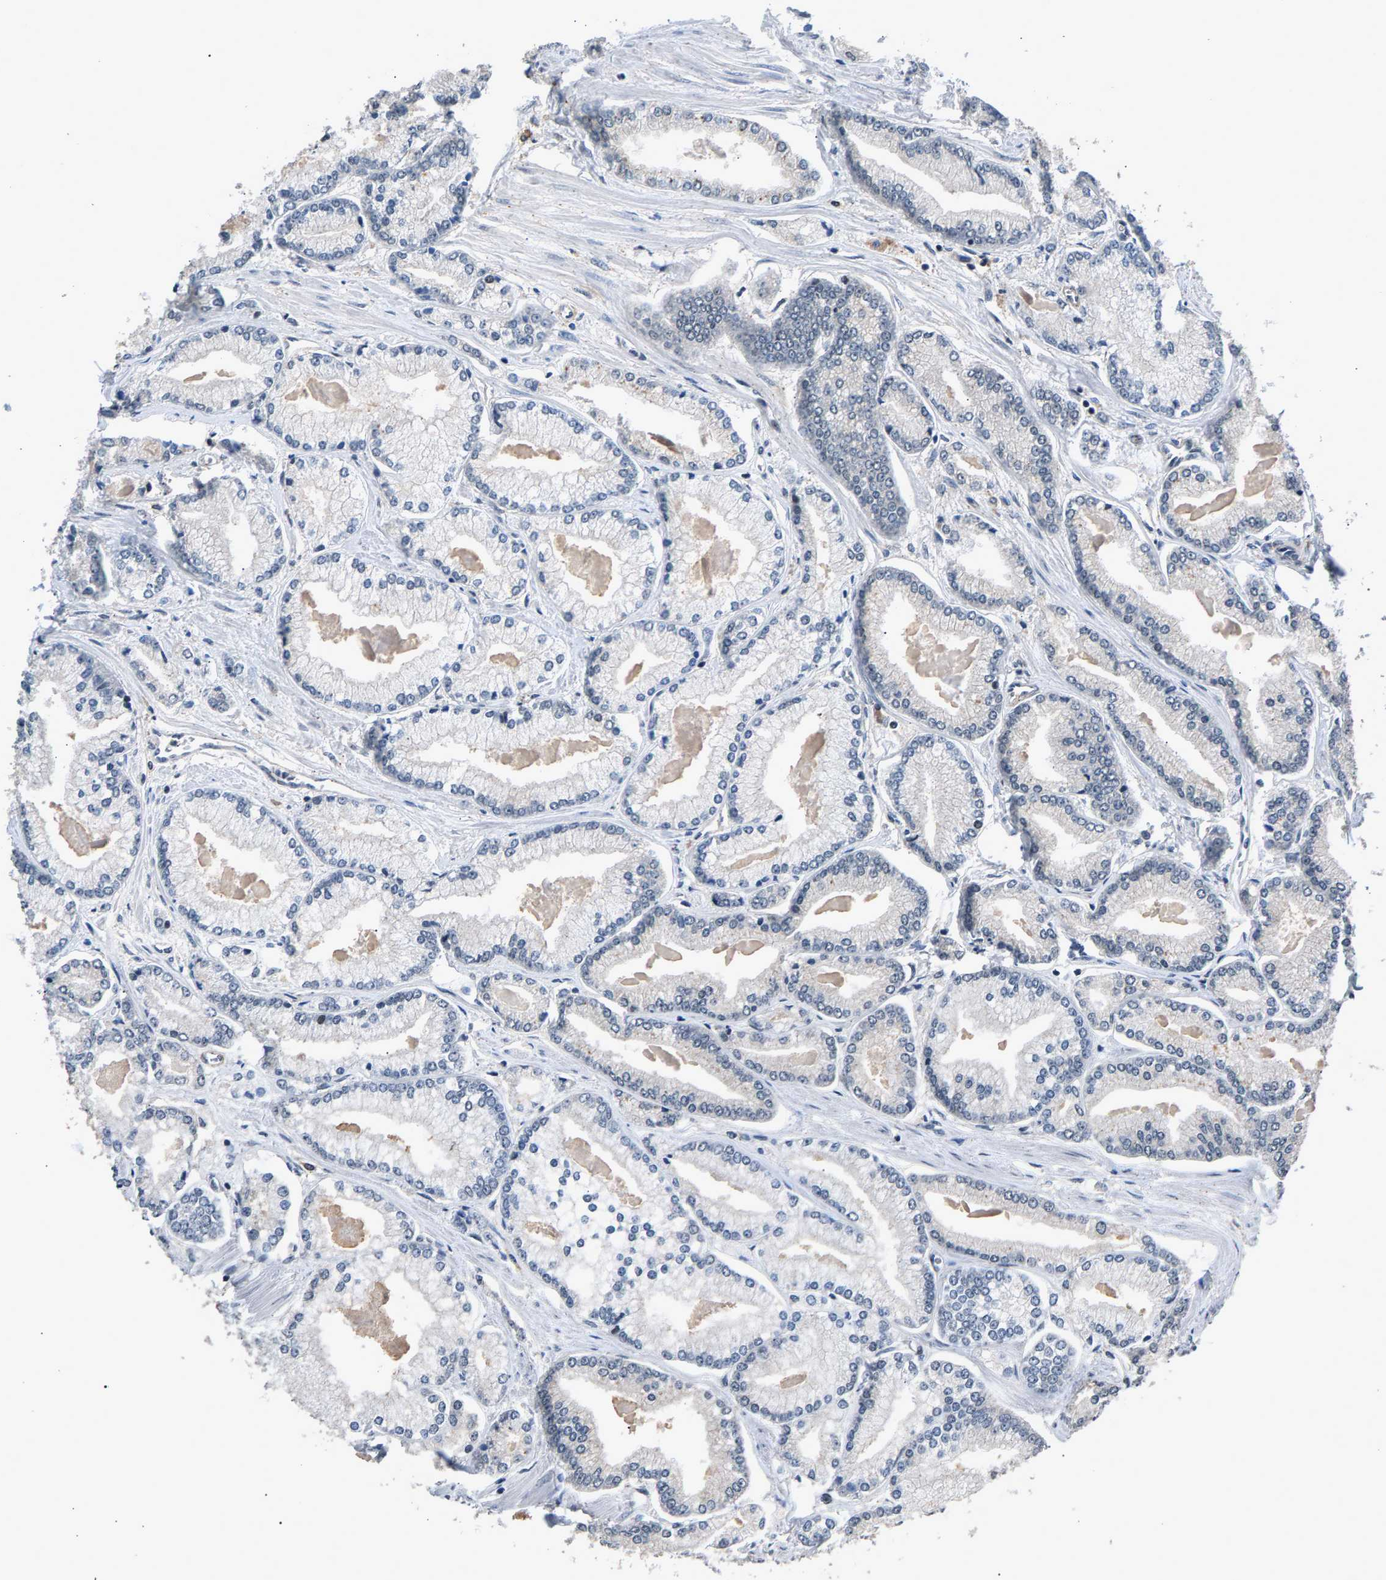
{"staining": {"intensity": "negative", "quantity": "none", "location": "none"}, "tissue": "prostate cancer", "cell_type": "Tumor cells", "image_type": "cancer", "snomed": [{"axis": "morphology", "description": "Adenocarcinoma, Low grade"}, {"axis": "topography", "description": "Prostate"}], "caption": "This photomicrograph is of prostate cancer (low-grade adenocarcinoma) stained with immunohistochemistry (IHC) to label a protein in brown with the nuclei are counter-stained blue. There is no staining in tumor cells.", "gene": "RBM33", "patient": {"sex": "male", "age": 52}}